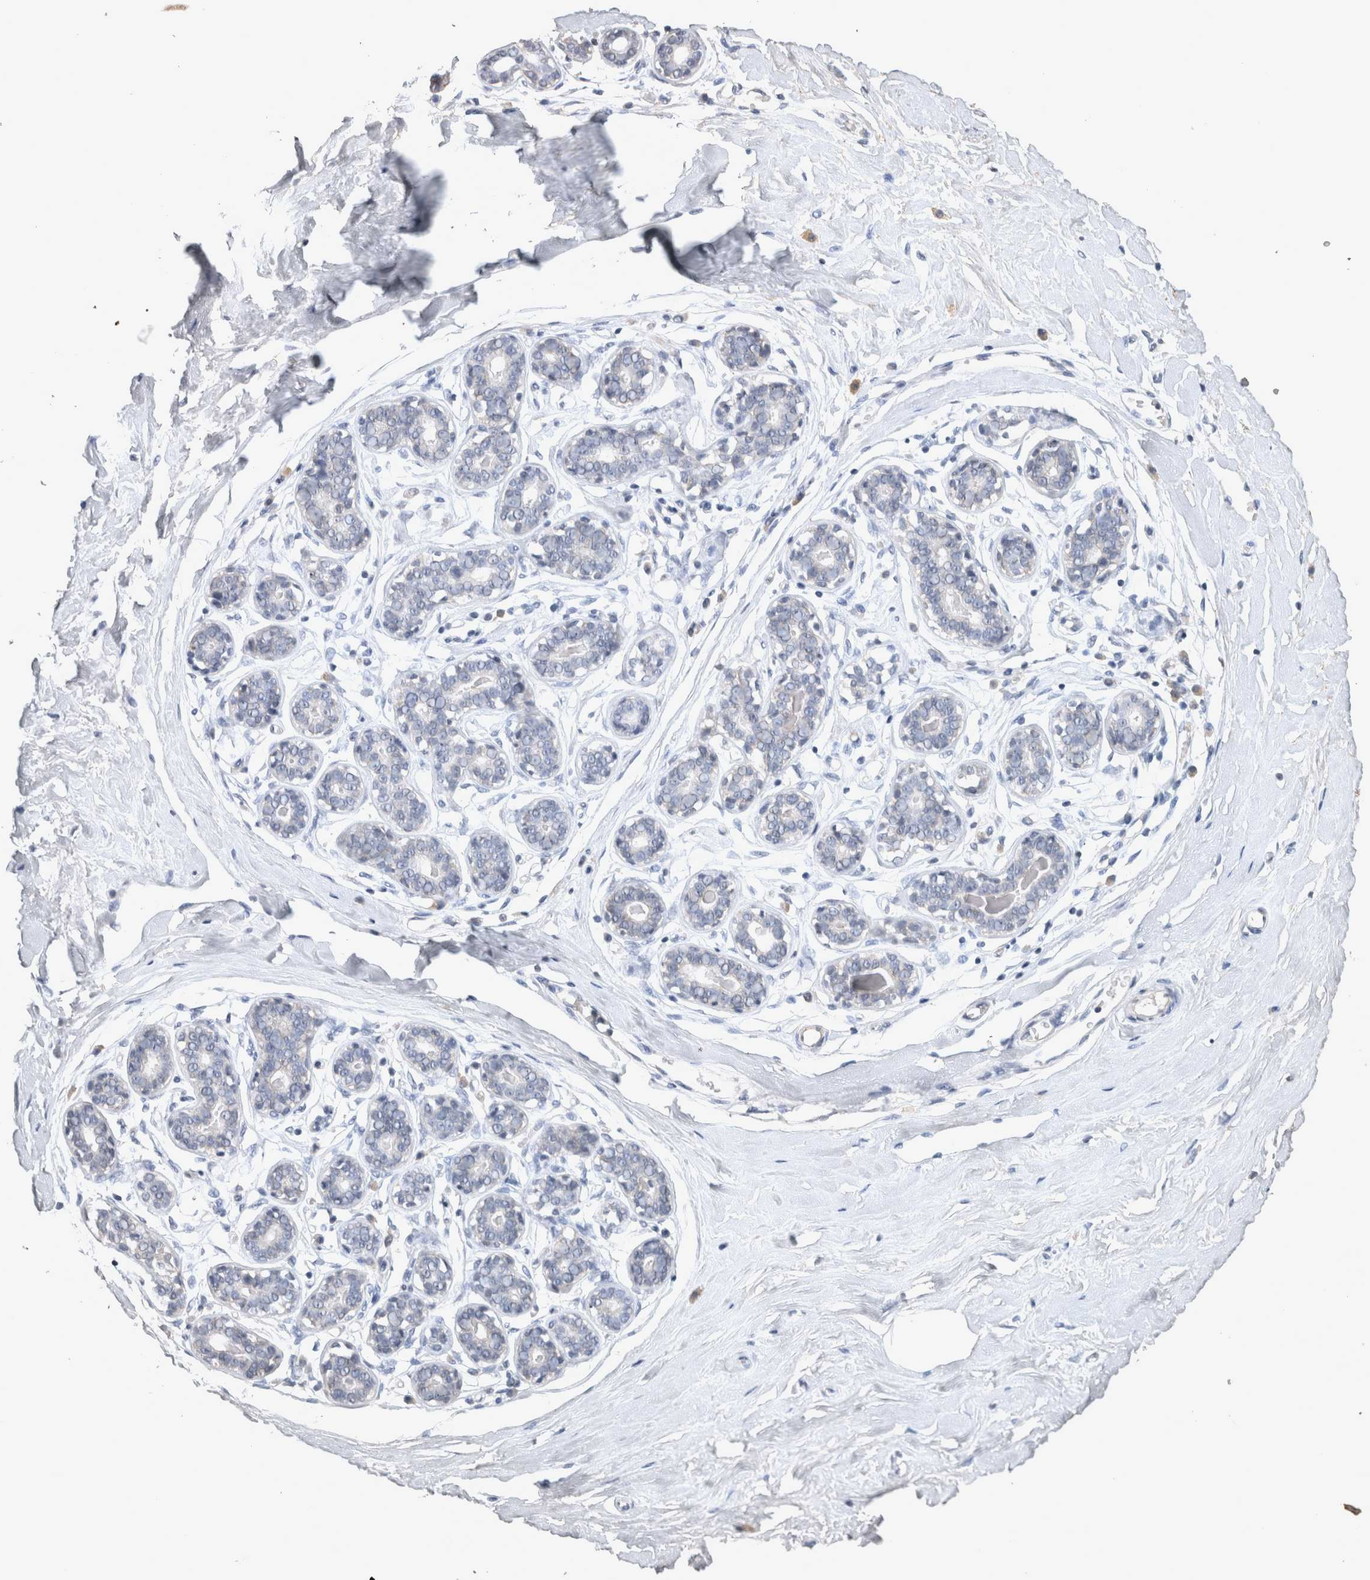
{"staining": {"intensity": "negative", "quantity": "none", "location": "none"}, "tissue": "breast", "cell_type": "Adipocytes", "image_type": "normal", "snomed": [{"axis": "morphology", "description": "Normal tissue, NOS"}, {"axis": "topography", "description": "Breast"}], "caption": "High magnification brightfield microscopy of benign breast stained with DAB (brown) and counterstained with hematoxylin (blue): adipocytes show no significant positivity. Nuclei are stained in blue.", "gene": "WNT7A", "patient": {"sex": "female", "age": 23}}